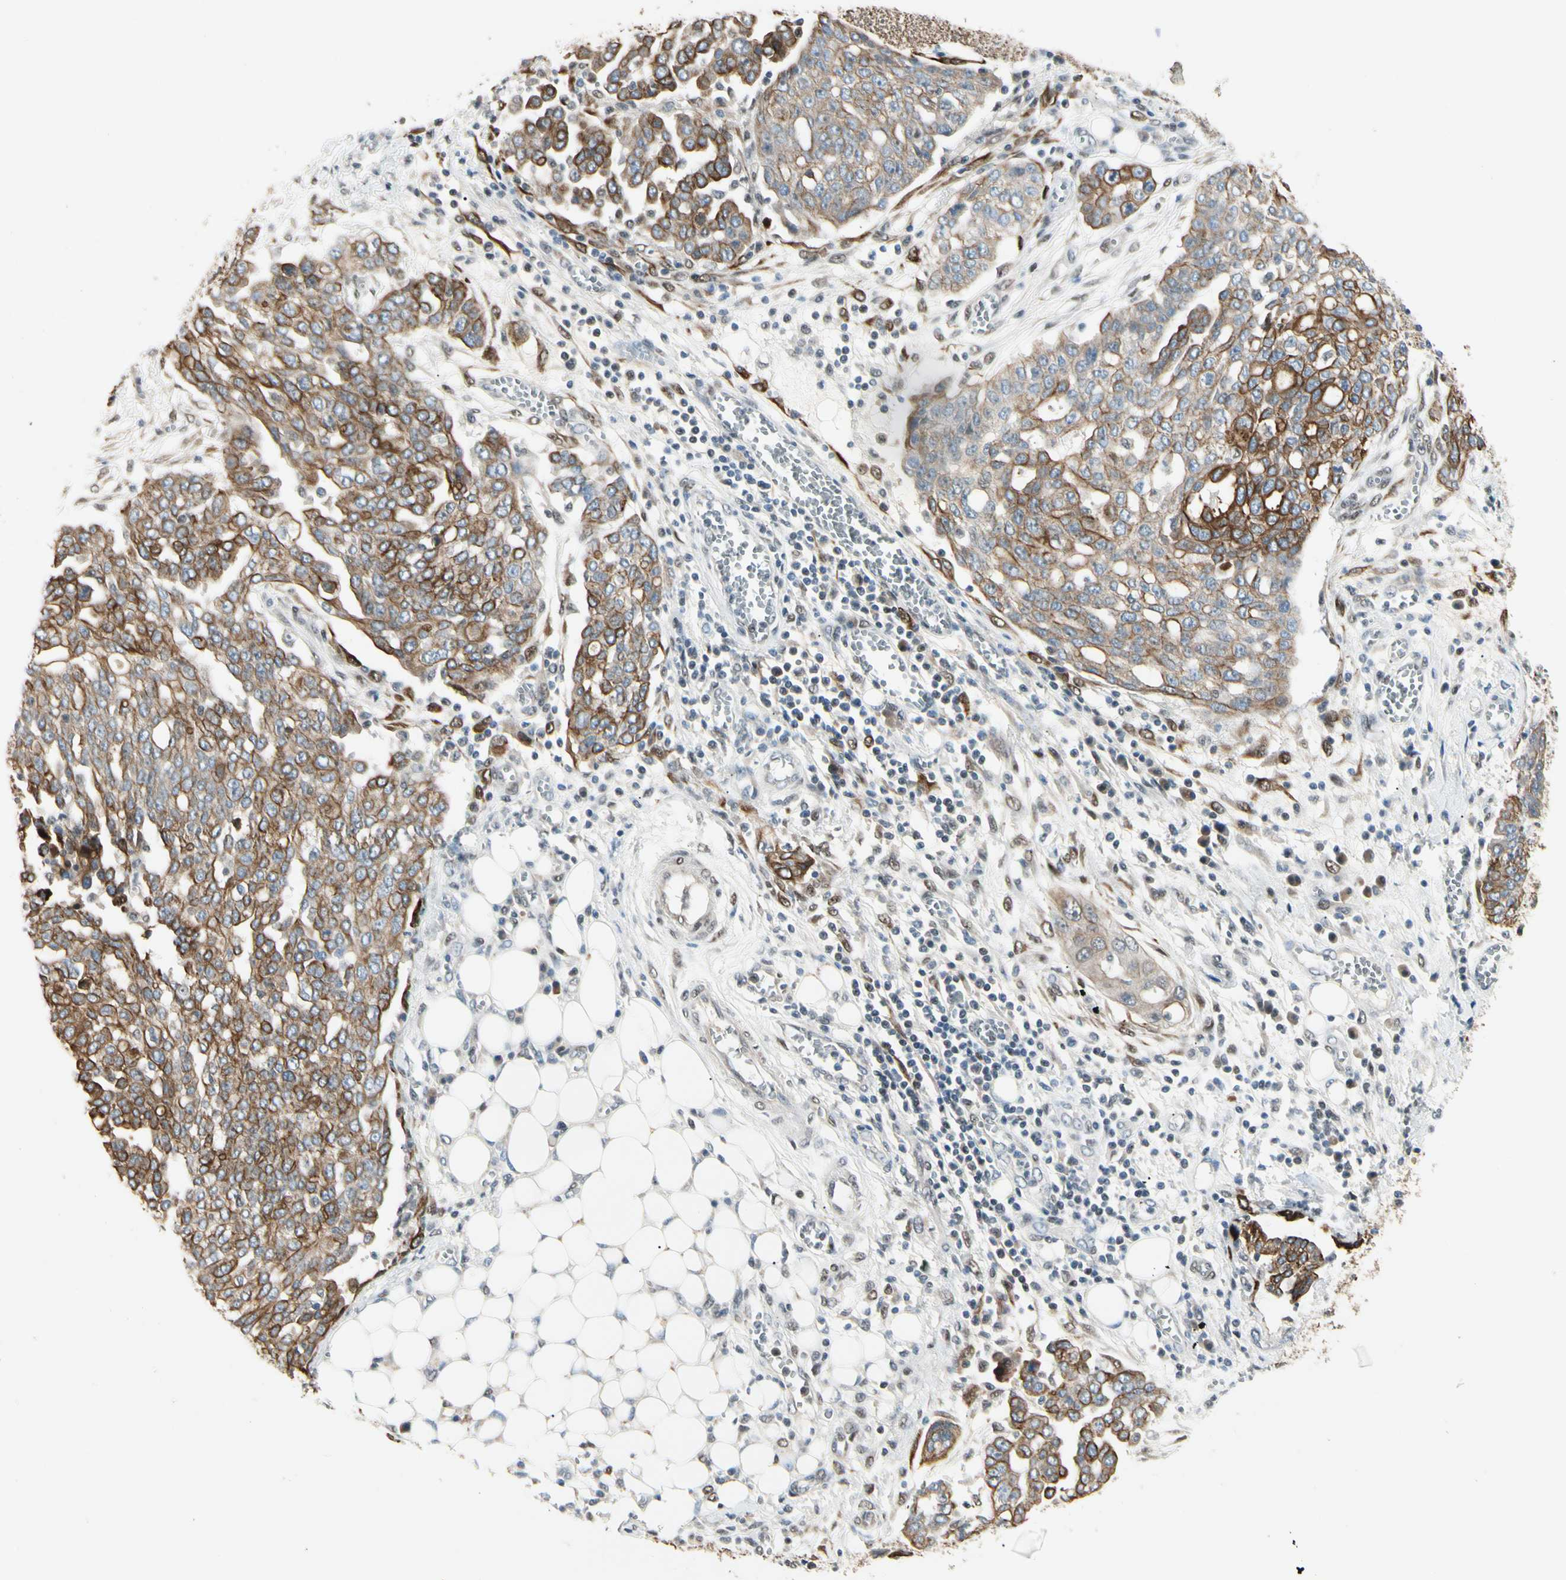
{"staining": {"intensity": "strong", "quantity": ">75%", "location": "cytoplasmic/membranous"}, "tissue": "ovarian cancer", "cell_type": "Tumor cells", "image_type": "cancer", "snomed": [{"axis": "morphology", "description": "Cystadenocarcinoma, serous, NOS"}, {"axis": "topography", "description": "Soft tissue"}, {"axis": "topography", "description": "Ovary"}], "caption": "Brown immunohistochemical staining in human ovarian serous cystadenocarcinoma reveals strong cytoplasmic/membranous staining in about >75% of tumor cells.", "gene": "ATXN1", "patient": {"sex": "female", "age": 57}}